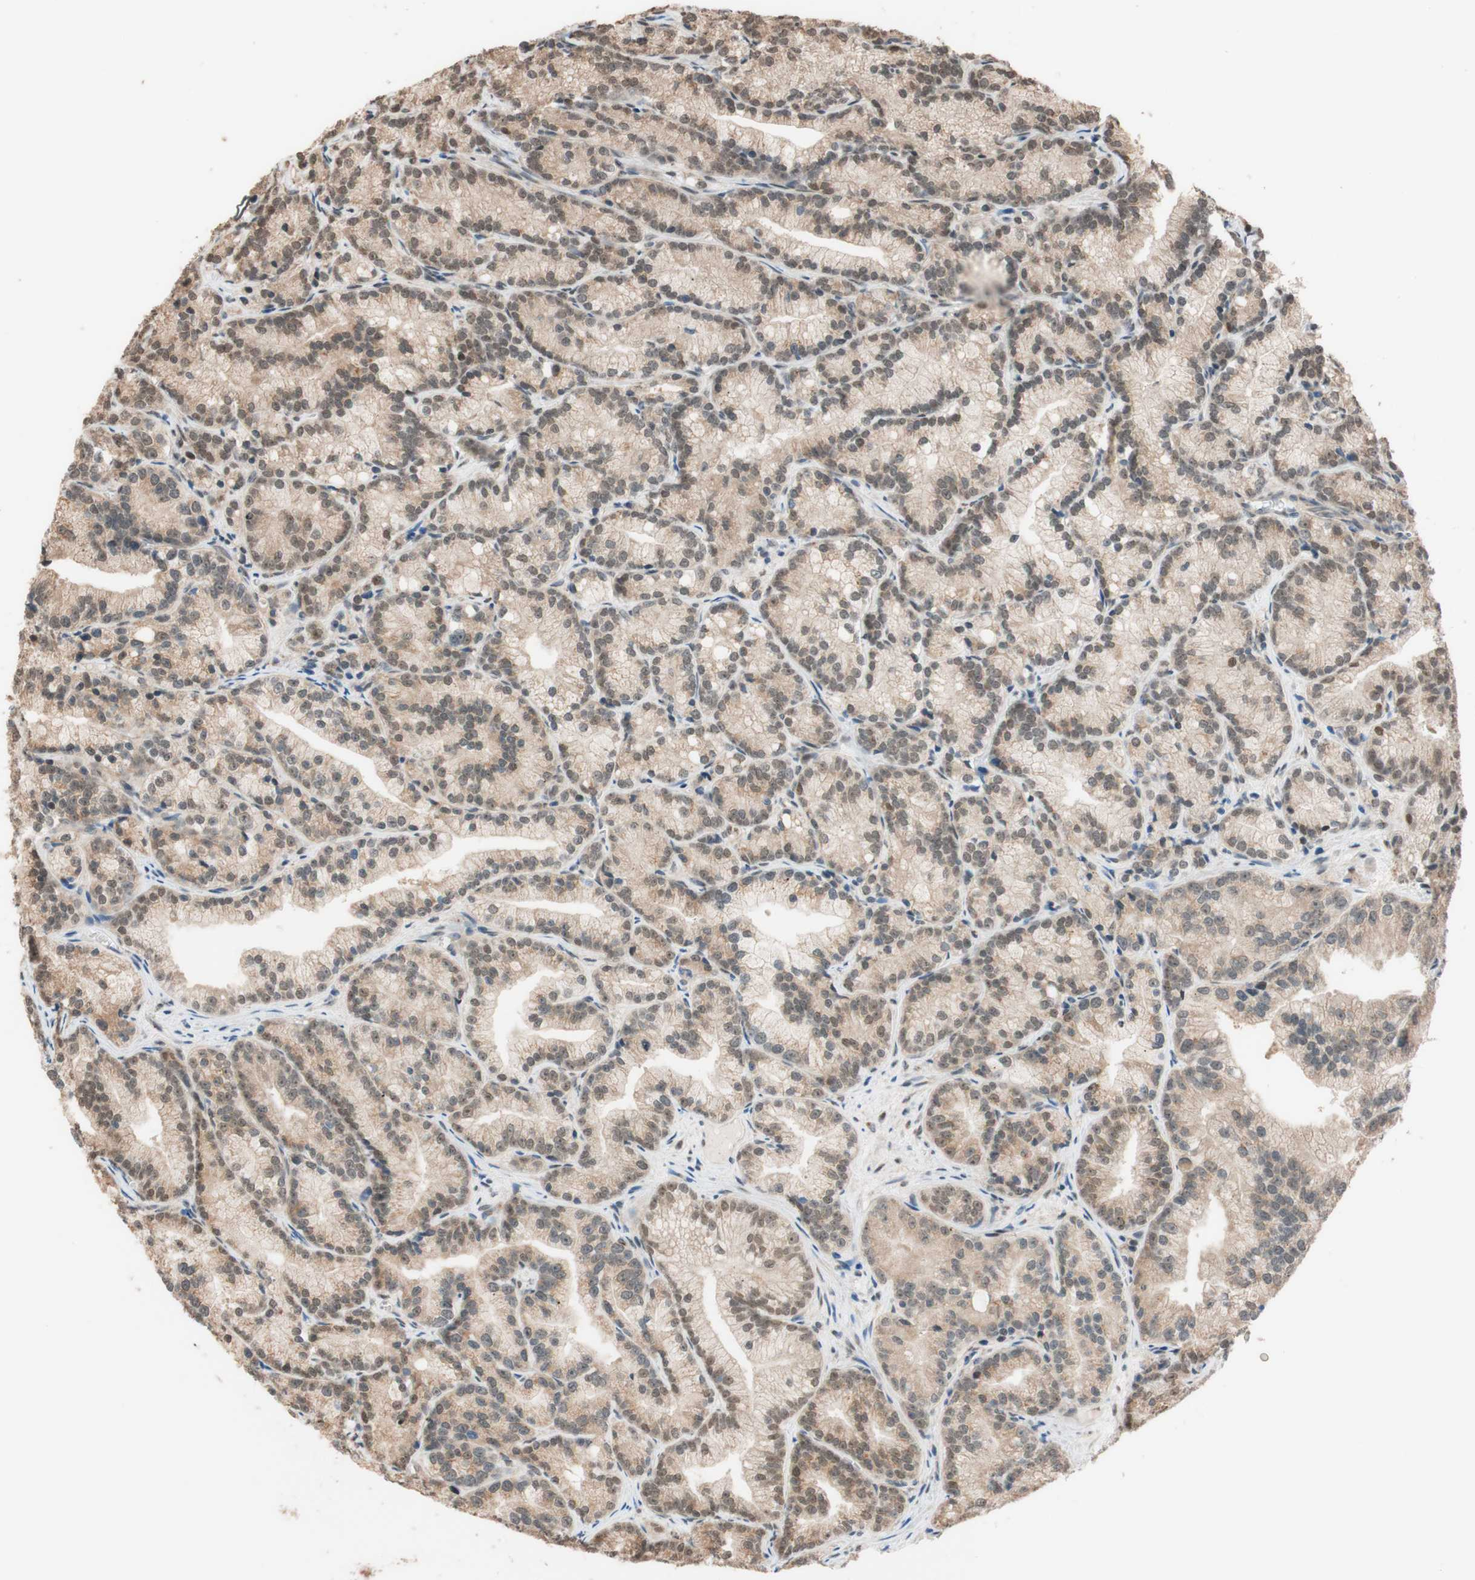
{"staining": {"intensity": "weak", "quantity": "25%-75%", "location": "cytoplasmic/membranous"}, "tissue": "prostate cancer", "cell_type": "Tumor cells", "image_type": "cancer", "snomed": [{"axis": "morphology", "description": "Adenocarcinoma, Low grade"}, {"axis": "topography", "description": "Prostate"}], "caption": "The photomicrograph reveals a brown stain indicating the presence of a protein in the cytoplasmic/membranous of tumor cells in prostate cancer.", "gene": "CCNC", "patient": {"sex": "male", "age": 89}}